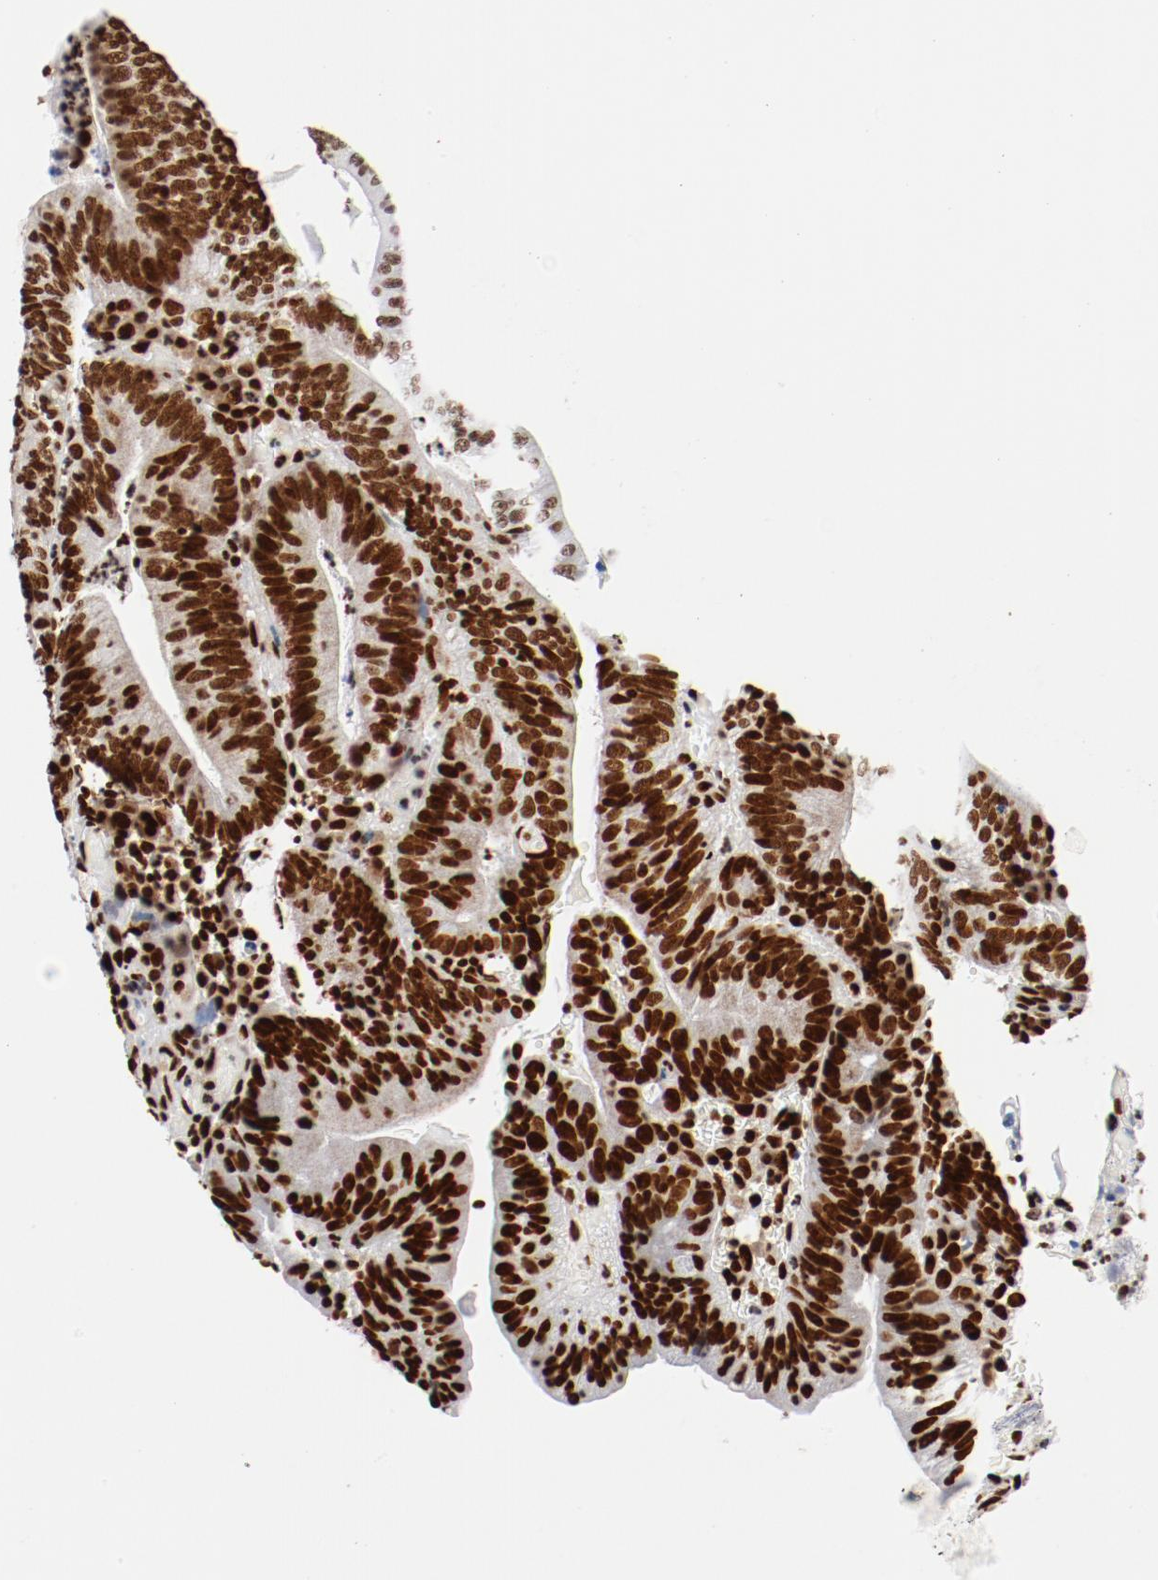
{"staining": {"intensity": "strong", "quantity": ">75%", "location": "nuclear"}, "tissue": "stomach cancer", "cell_type": "Tumor cells", "image_type": "cancer", "snomed": [{"axis": "morphology", "description": "Adenocarcinoma, NOS"}, {"axis": "topography", "description": "Stomach, lower"}], "caption": "Immunohistochemistry image of stomach cancer (adenocarcinoma) stained for a protein (brown), which displays high levels of strong nuclear staining in approximately >75% of tumor cells.", "gene": "CTBP1", "patient": {"sex": "female", "age": 86}}